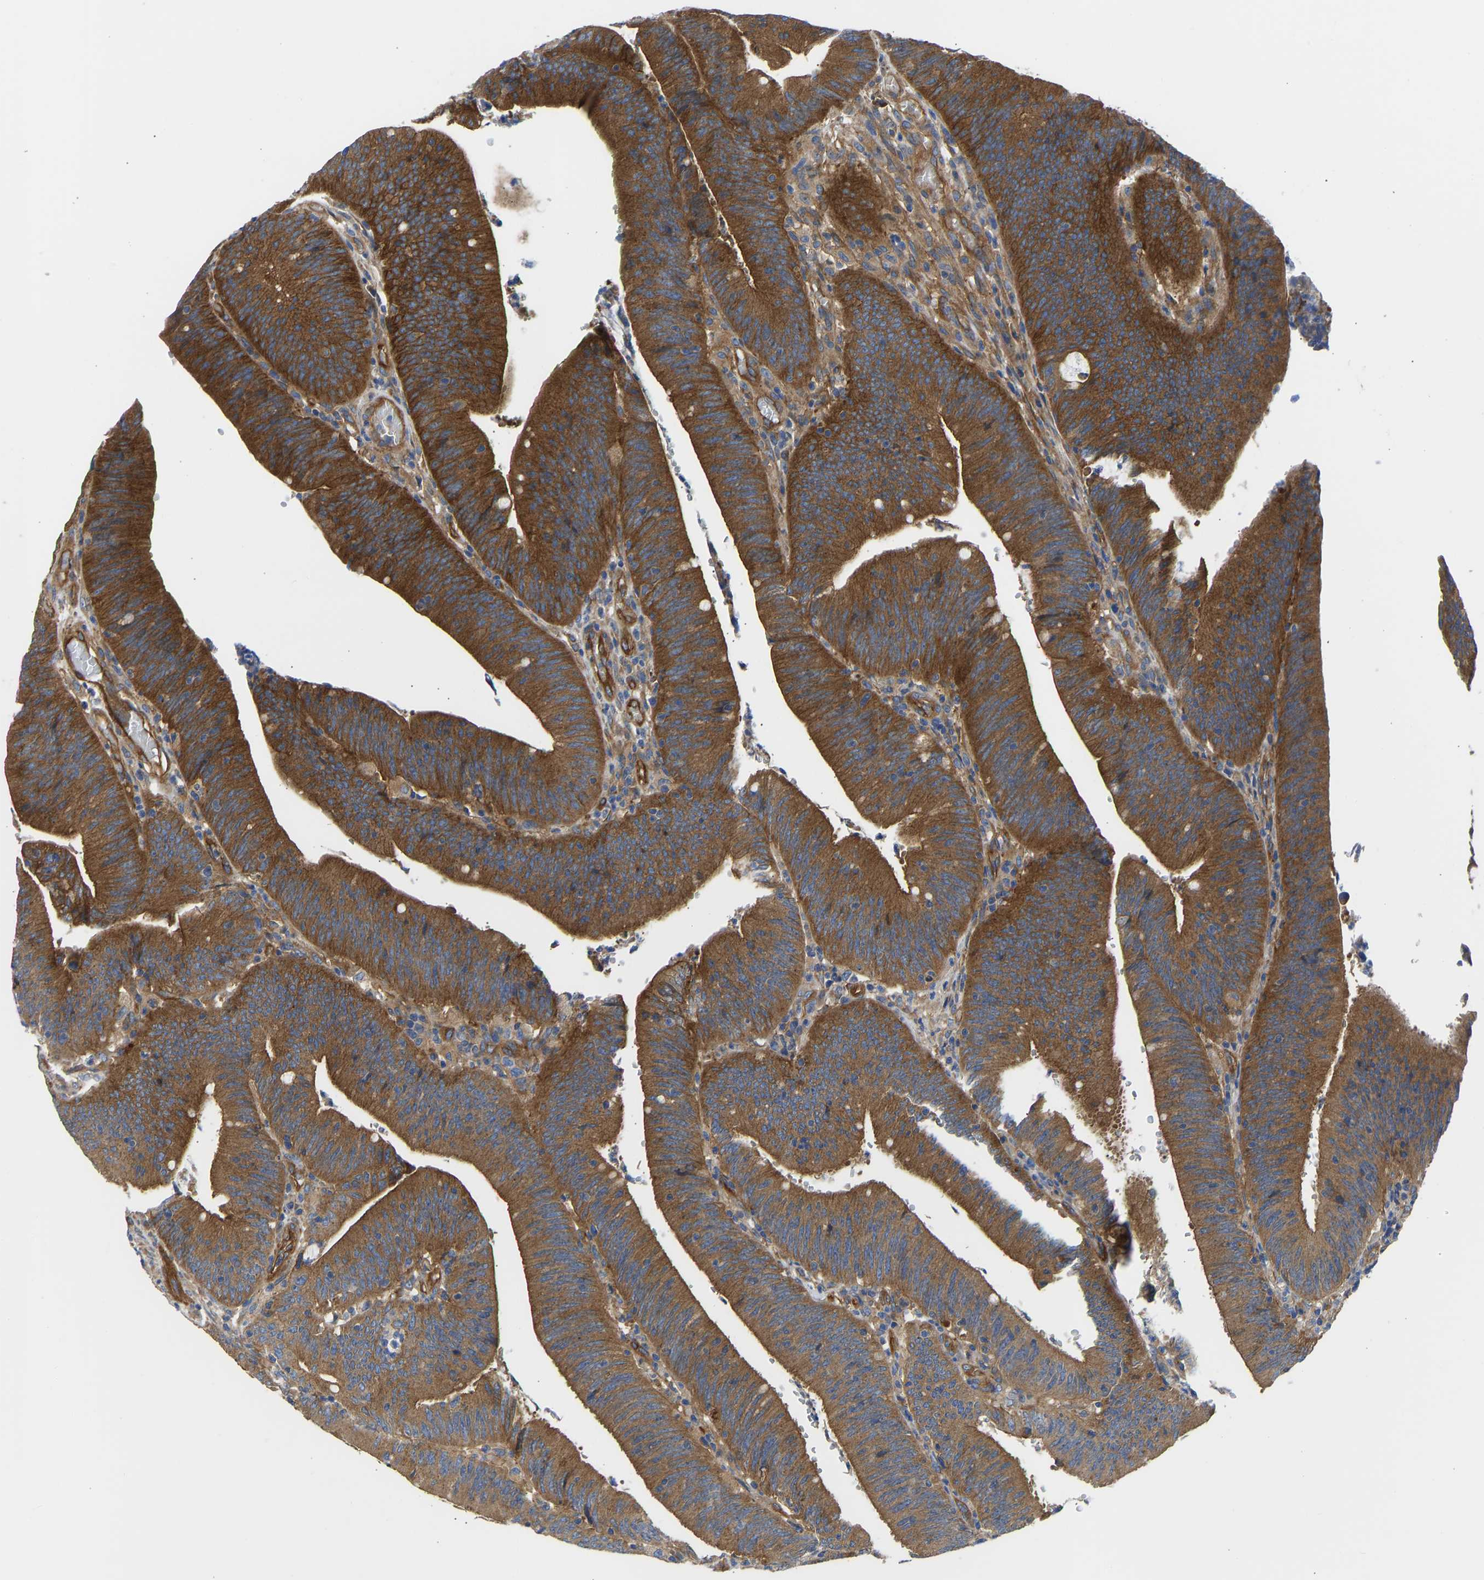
{"staining": {"intensity": "strong", "quantity": ">75%", "location": "cytoplasmic/membranous"}, "tissue": "colorectal cancer", "cell_type": "Tumor cells", "image_type": "cancer", "snomed": [{"axis": "morphology", "description": "Normal tissue, NOS"}, {"axis": "morphology", "description": "Adenocarcinoma, NOS"}, {"axis": "topography", "description": "Rectum"}], "caption": "About >75% of tumor cells in adenocarcinoma (colorectal) exhibit strong cytoplasmic/membranous protein expression as visualized by brown immunohistochemical staining.", "gene": "MYO1C", "patient": {"sex": "female", "age": 66}}